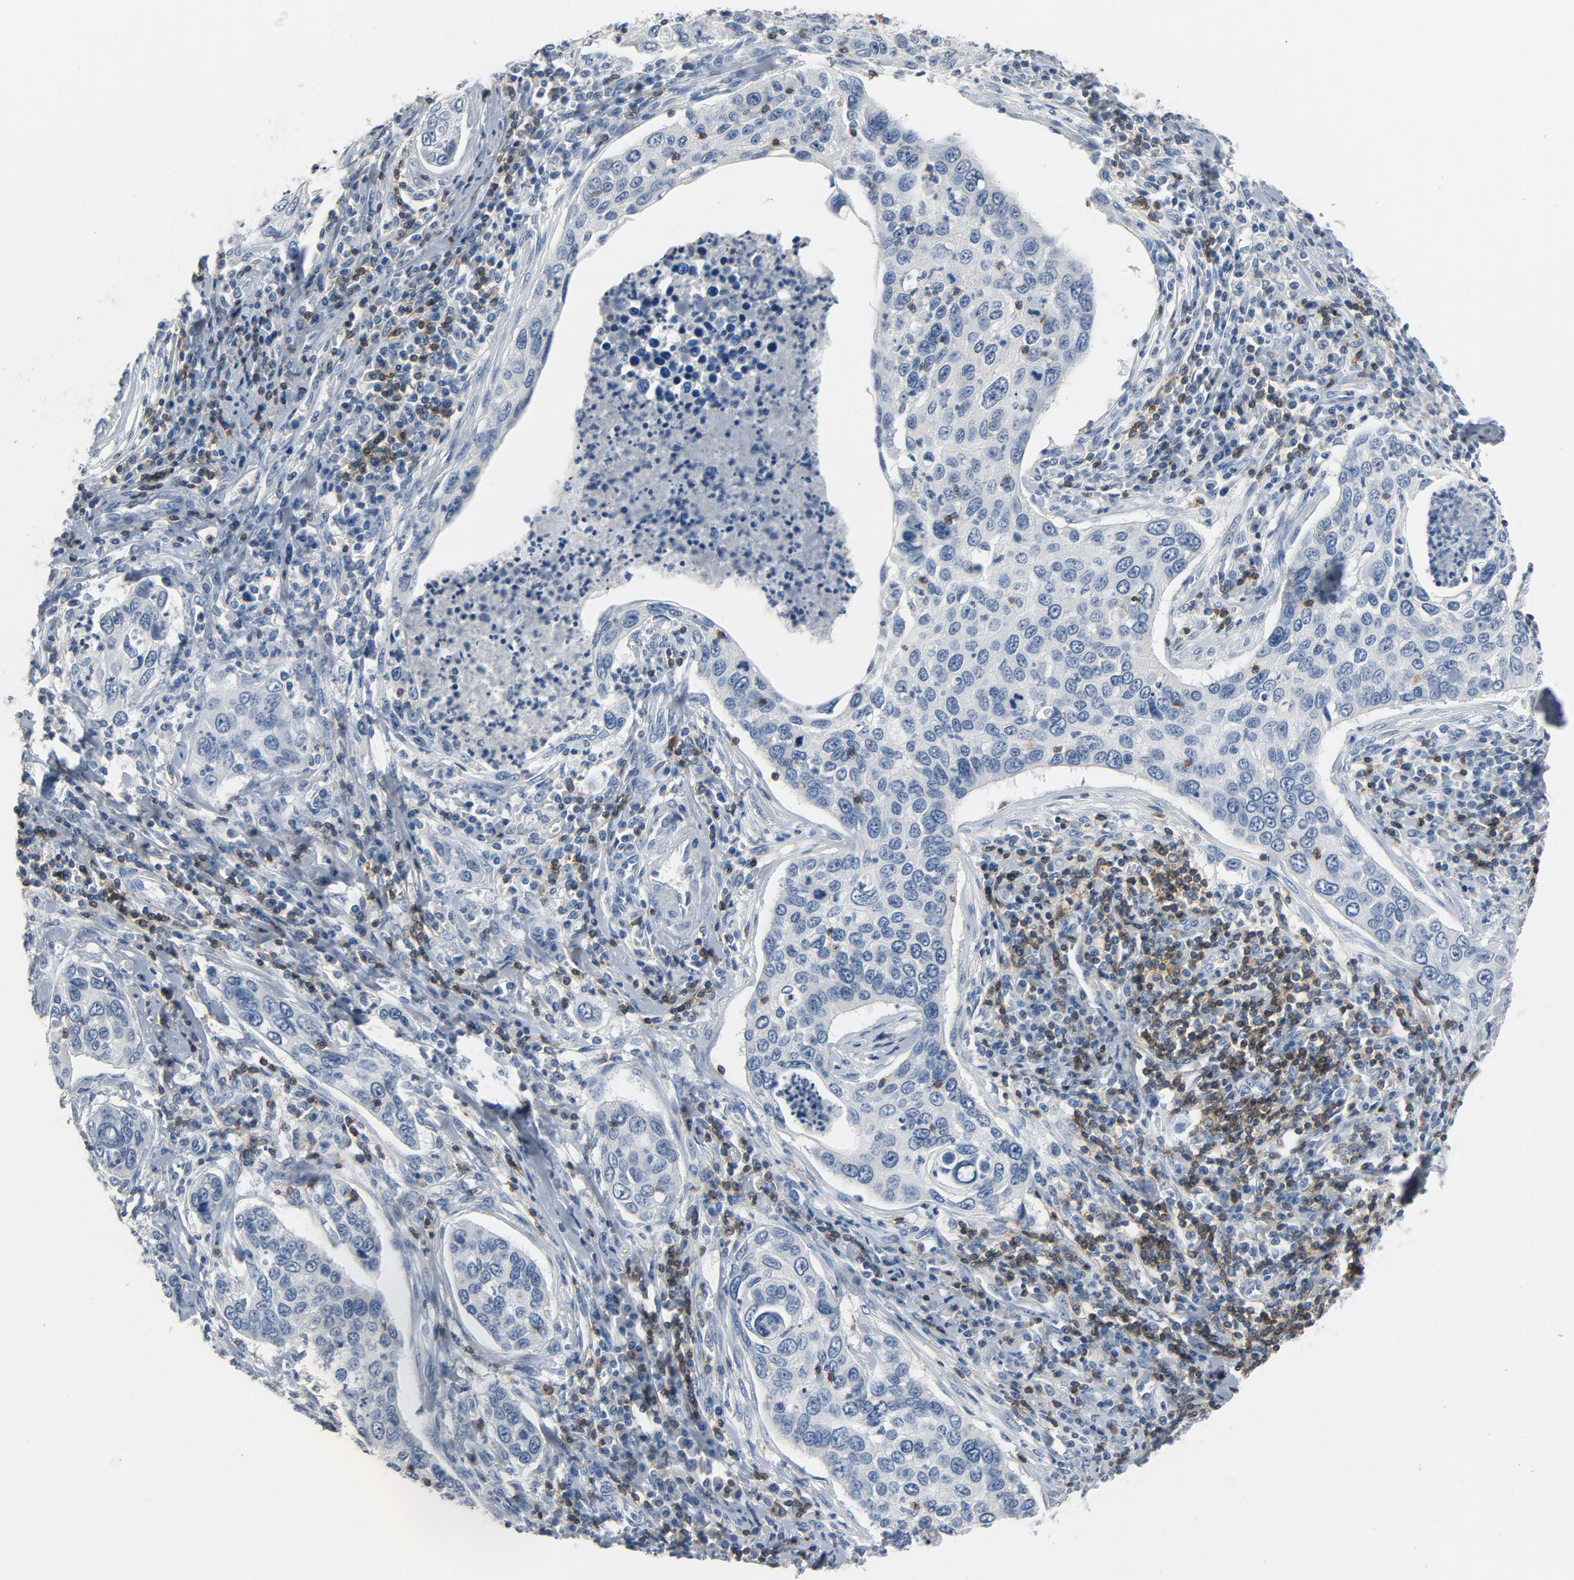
{"staining": {"intensity": "negative", "quantity": "none", "location": "none"}, "tissue": "cervical cancer", "cell_type": "Tumor cells", "image_type": "cancer", "snomed": [{"axis": "morphology", "description": "Squamous cell carcinoma, NOS"}, {"axis": "topography", "description": "Cervix"}], "caption": "DAB (3,3'-diaminobenzidine) immunohistochemical staining of cervical cancer shows no significant expression in tumor cells.", "gene": "LCK", "patient": {"sex": "female", "age": 53}}